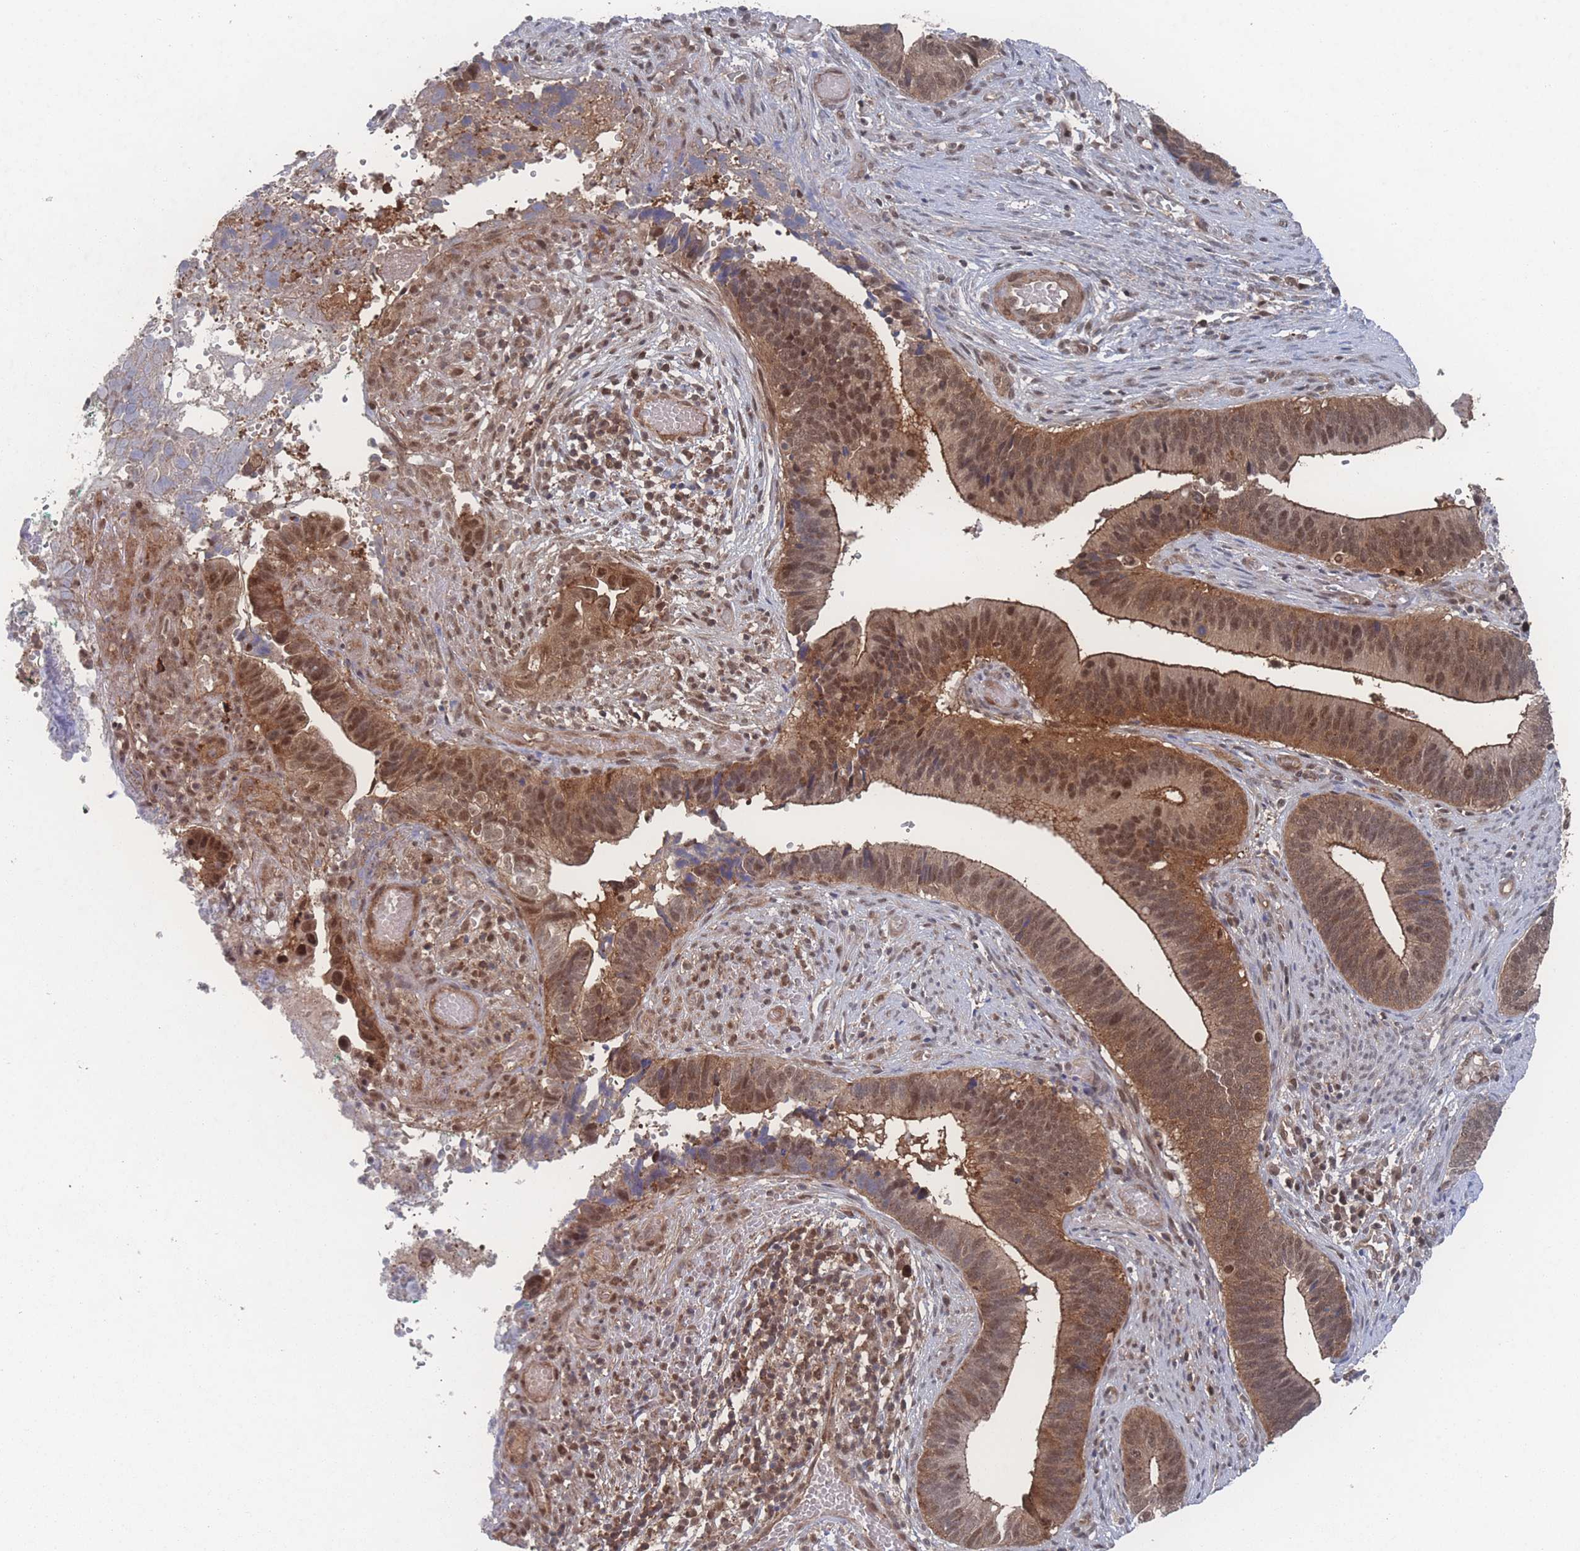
{"staining": {"intensity": "moderate", "quantity": ">75%", "location": "cytoplasmic/membranous,nuclear"}, "tissue": "cervical cancer", "cell_type": "Tumor cells", "image_type": "cancer", "snomed": [{"axis": "morphology", "description": "Adenocarcinoma, NOS"}, {"axis": "topography", "description": "Cervix"}], "caption": "Moderate cytoplasmic/membranous and nuclear positivity for a protein is appreciated in approximately >75% of tumor cells of cervical adenocarcinoma using immunohistochemistry.", "gene": "PSMA1", "patient": {"sex": "female", "age": 42}}